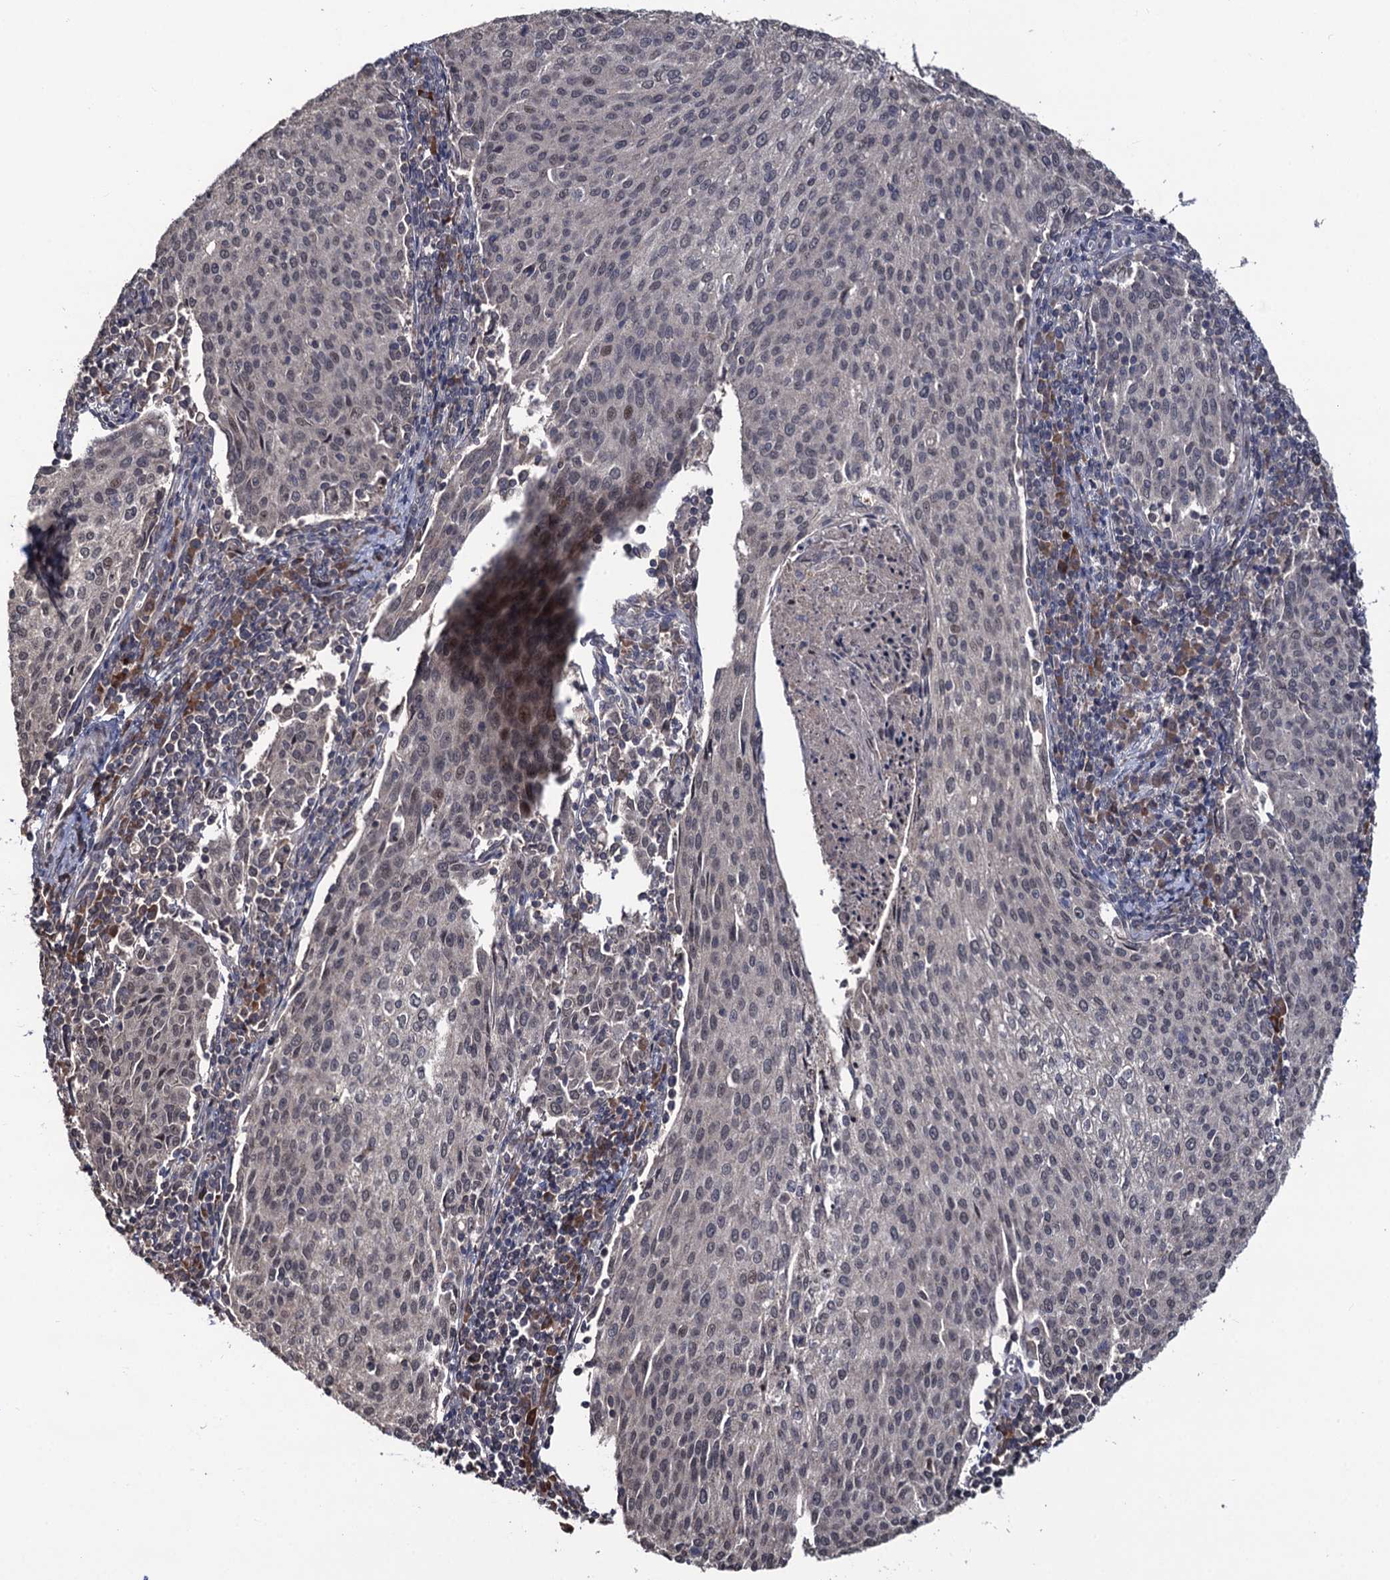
{"staining": {"intensity": "weak", "quantity": "25%-75%", "location": "nuclear"}, "tissue": "cervical cancer", "cell_type": "Tumor cells", "image_type": "cancer", "snomed": [{"axis": "morphology", "description": "Squamous cell carcinoma, NOS"}, {"axis": "topography", "description": "Cervix"}], "caption": "Weak nuclear protein positivity is identified in approximately 25%-75% of tumor cells in squamous cell carcinoma (cervical). The staining was performed using DAB (3,3'-diaminobenzidine) to visualize the protein expression in brown, while the nuclei were stained in blue with hematoxylin (Magnification: 20x).", "gene": "LRRC63", "patient": {"sex": "female", "age": 46}}